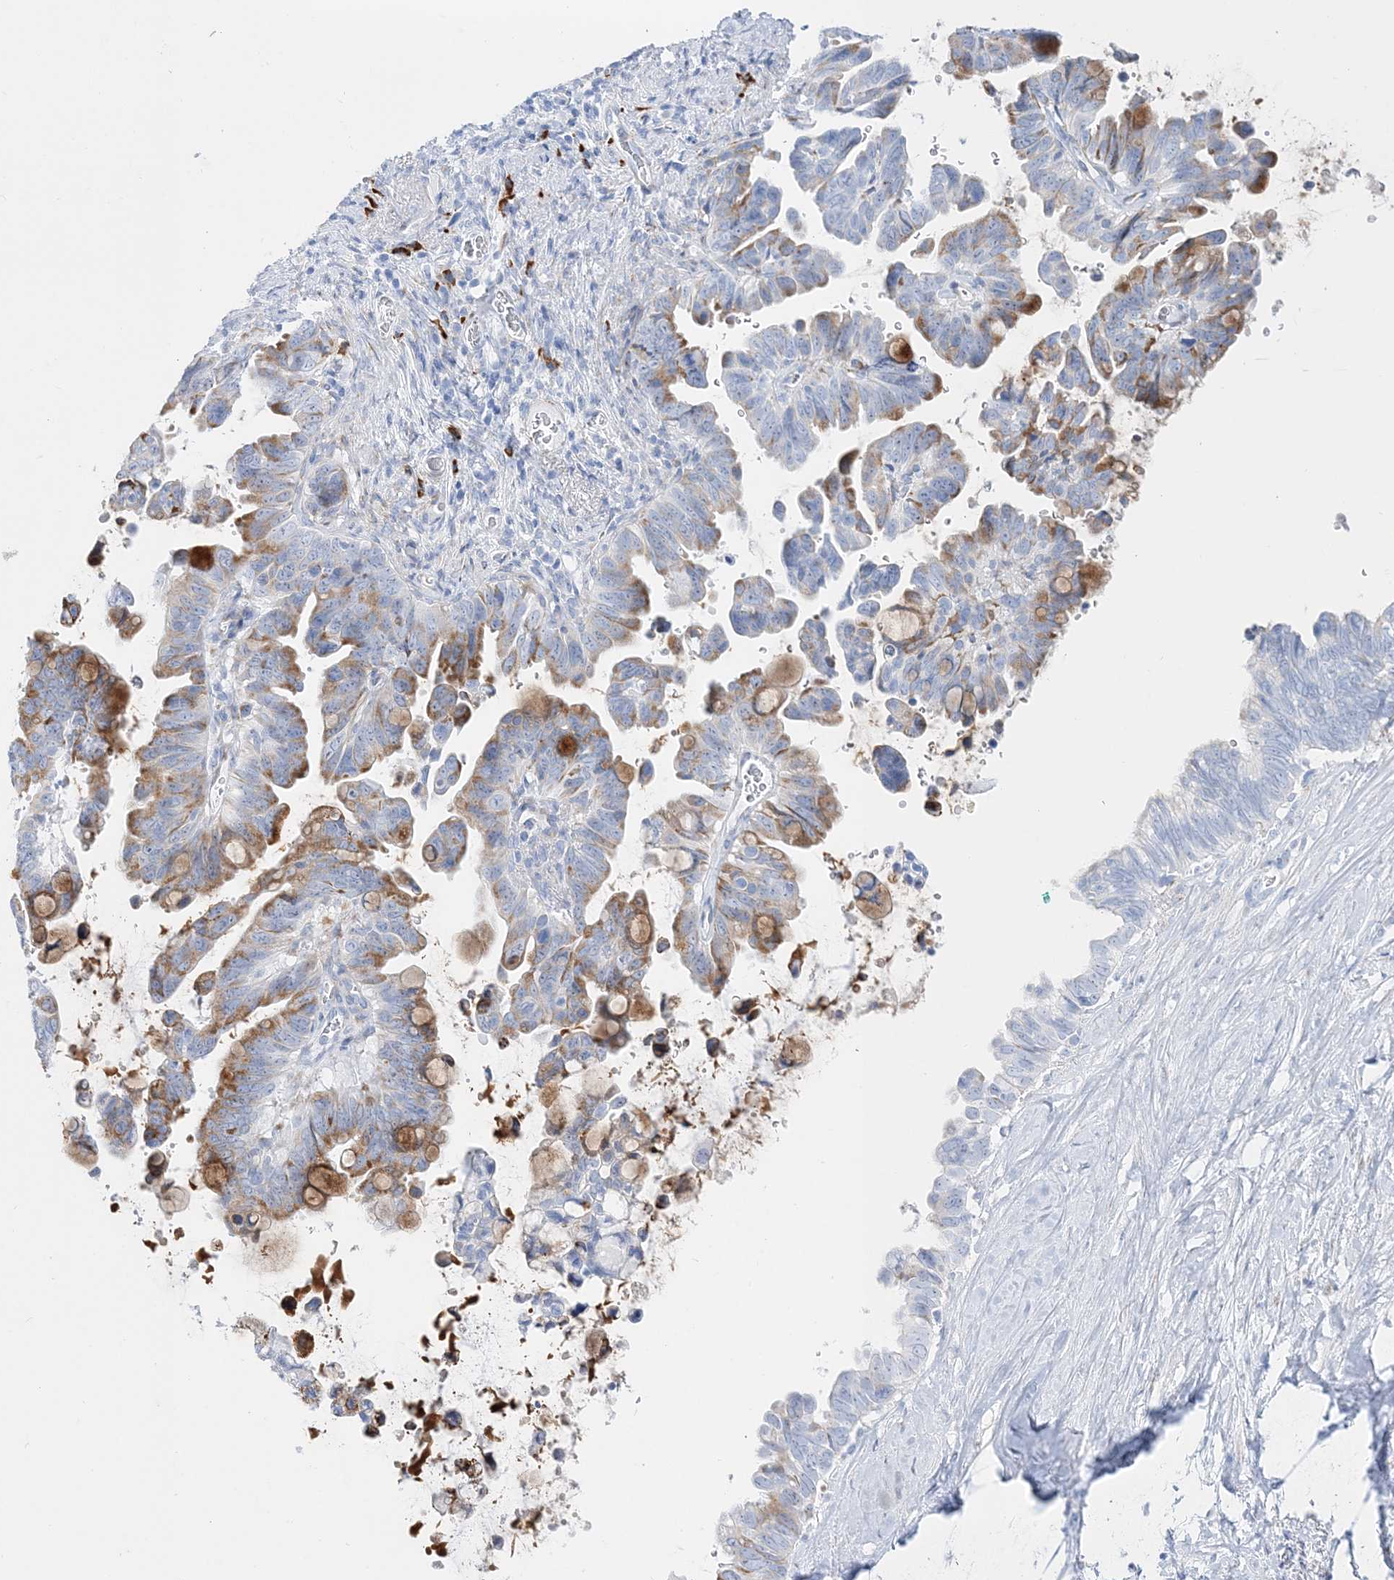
{"staining": {"intensity": "moderate", "quantity": "25%-75%", "location": "cytoplasmic/membranous"}, "tissue": "pancreatic cancer", "cell_type": "Tumor cells", "image_type": "cancer", "snomed": [{"axis": "morphology", "description": "Adenocarcinoma, NOS"}, {"axis": "topography", "description": "Pancreas"}], "caption": "Immunohistochemistry (IHC) photomicrograph of neoplastic tissue: human pancreatic cancer stained using immunohistochemistry (IHC) demonstrates medium levels of moderate protein expression localized specifically in the cytoplasmic/membranous of tumor cells, appearing as a cytoplasmic/membranous brown color.", "gene": "TSPYL6", "patient": {"sex": "female", "age": 72}}